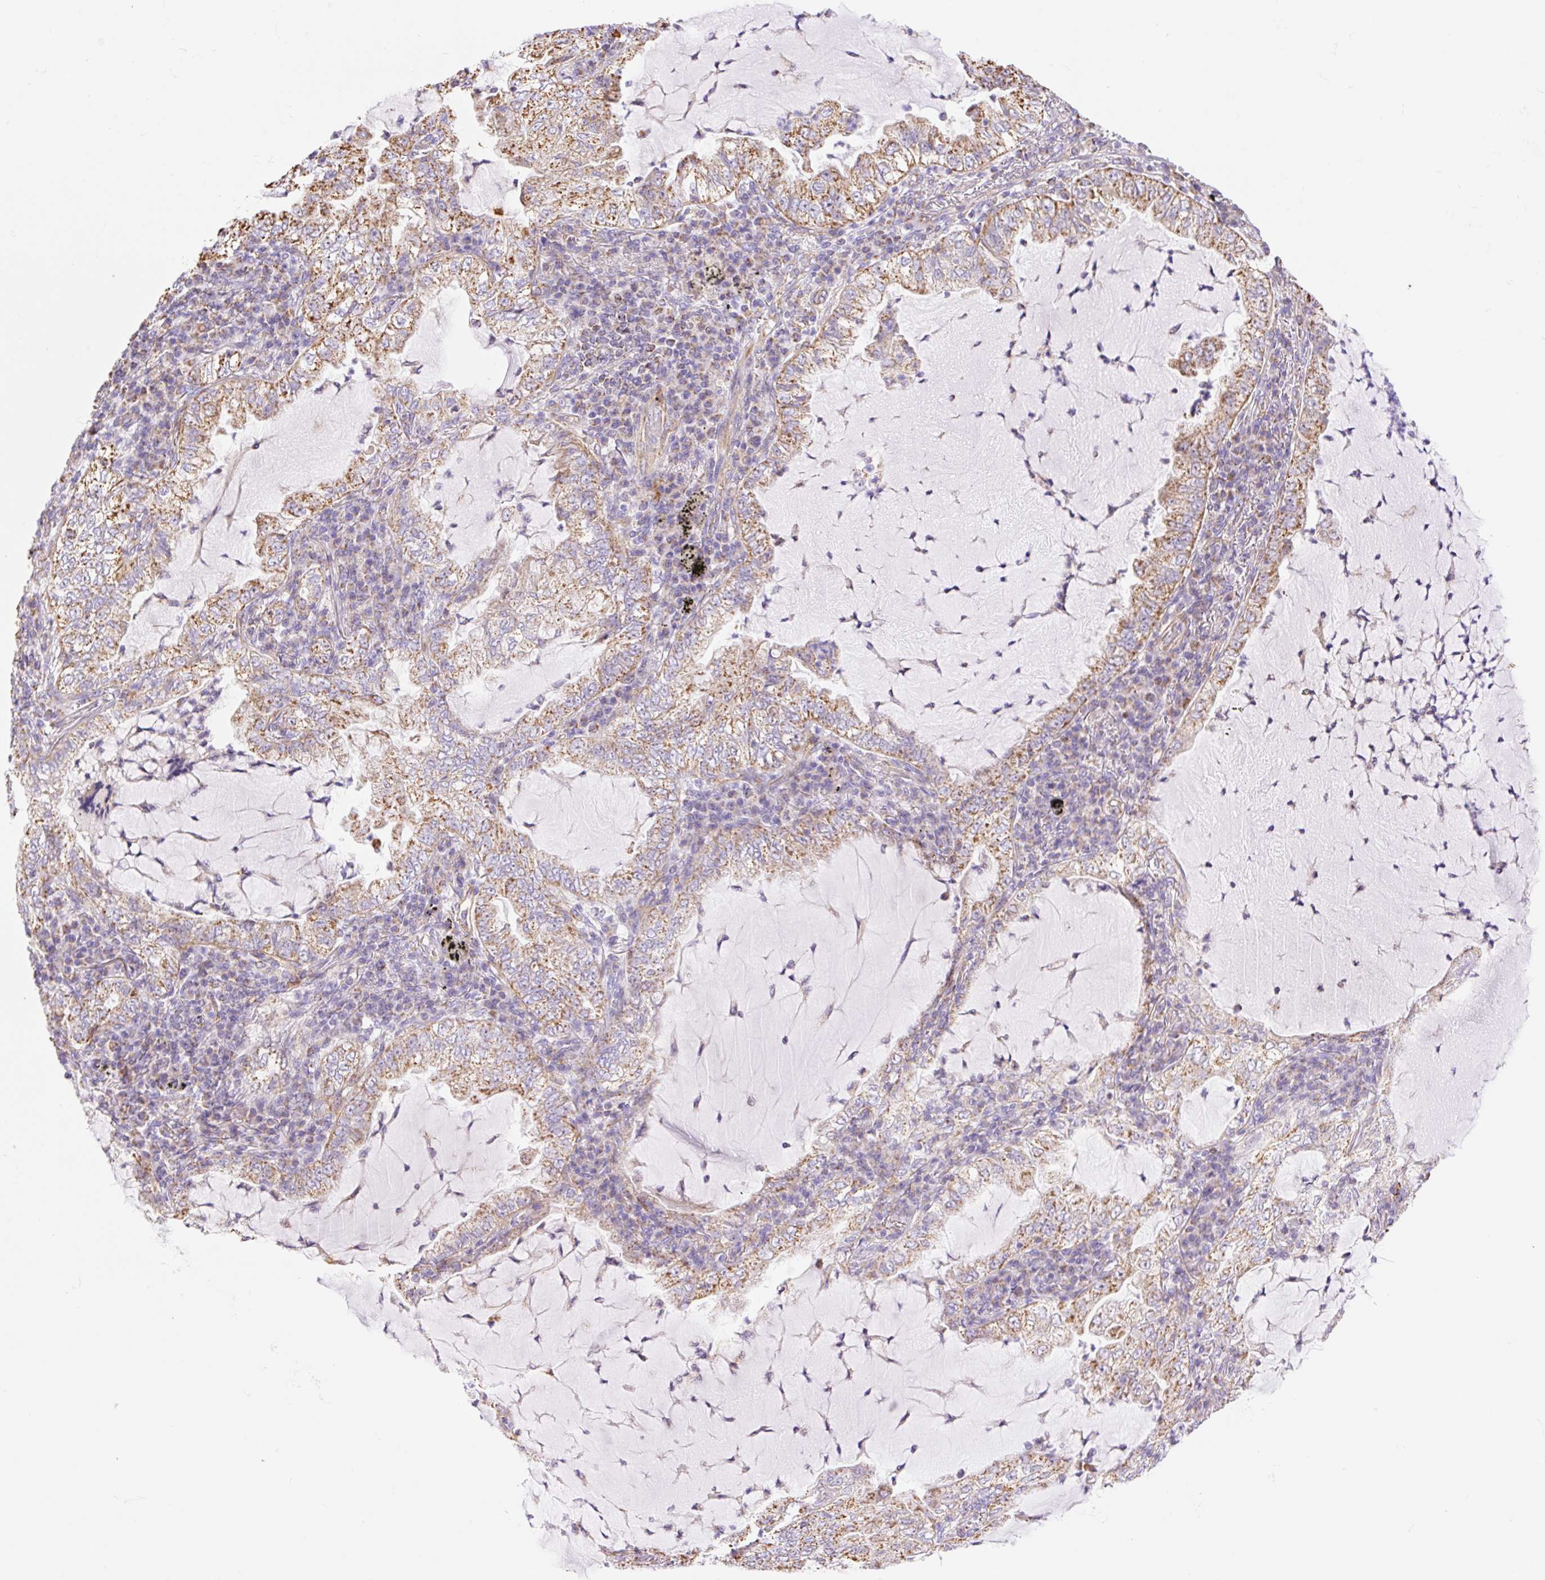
{"staining": {"intensity": "moderate", "quantity": ">75%", "location": "cytoplasmic/membranous"}, "tissue": "lung cancer", "cell_type": "Tumor cells", "image_type": "cancer", "snomed": [{"axis": "morphology", "description": "Adenocarcinoma, NOS"}, {"axis": "topography", "description": "Lung"}], "caption": "This histopathology image displays lung adenocarcinoma stained with IHC to label a protein in brown. The cytoplasmic/membranous of tumor cells show moderate positivity for the protein. Nuclei are counter-stained blue.", "gene": "ESAM", "patient": {"sex": "female", "age": 73}}